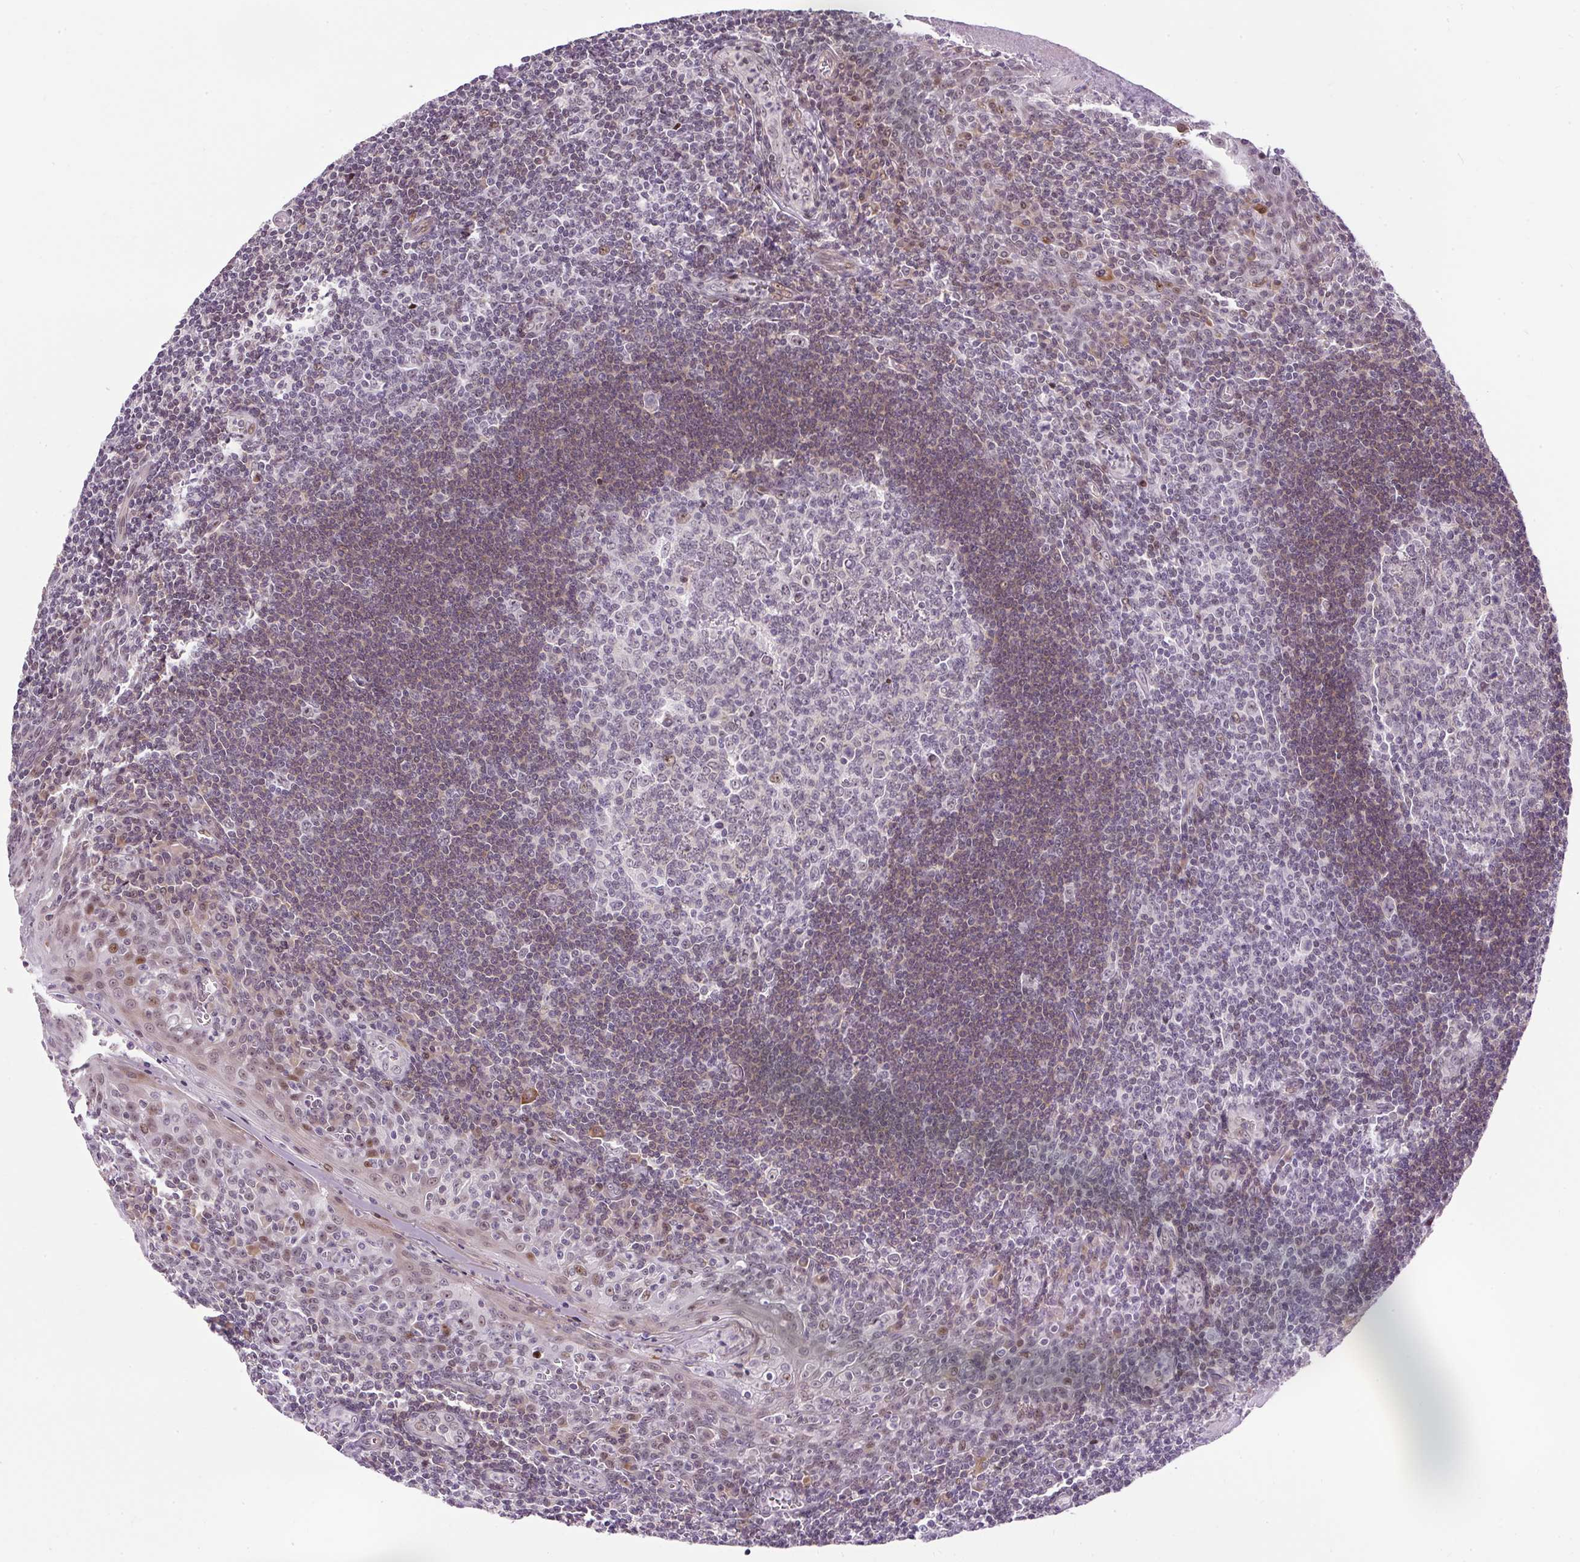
{"staining": {"intensity": "moderate", "quantity": "<25%", "location": "nuclear"}, "tissue": "tonsil", "cell_type": "Germinal center cells", "image_type": "normal", "snomed": [{"axis": "morphology", "description": "Normal tissue, NOS"}, {"axis": "topography", "description": "Tonsil"}], "caption": "Normal tonsil displays moderate nuclear expression in approximately <25% of germinal center cells, visualized by immunohistochemistry.", "gene": "ARHGEF18", "patient": {"sex": "male", "age": 27}}